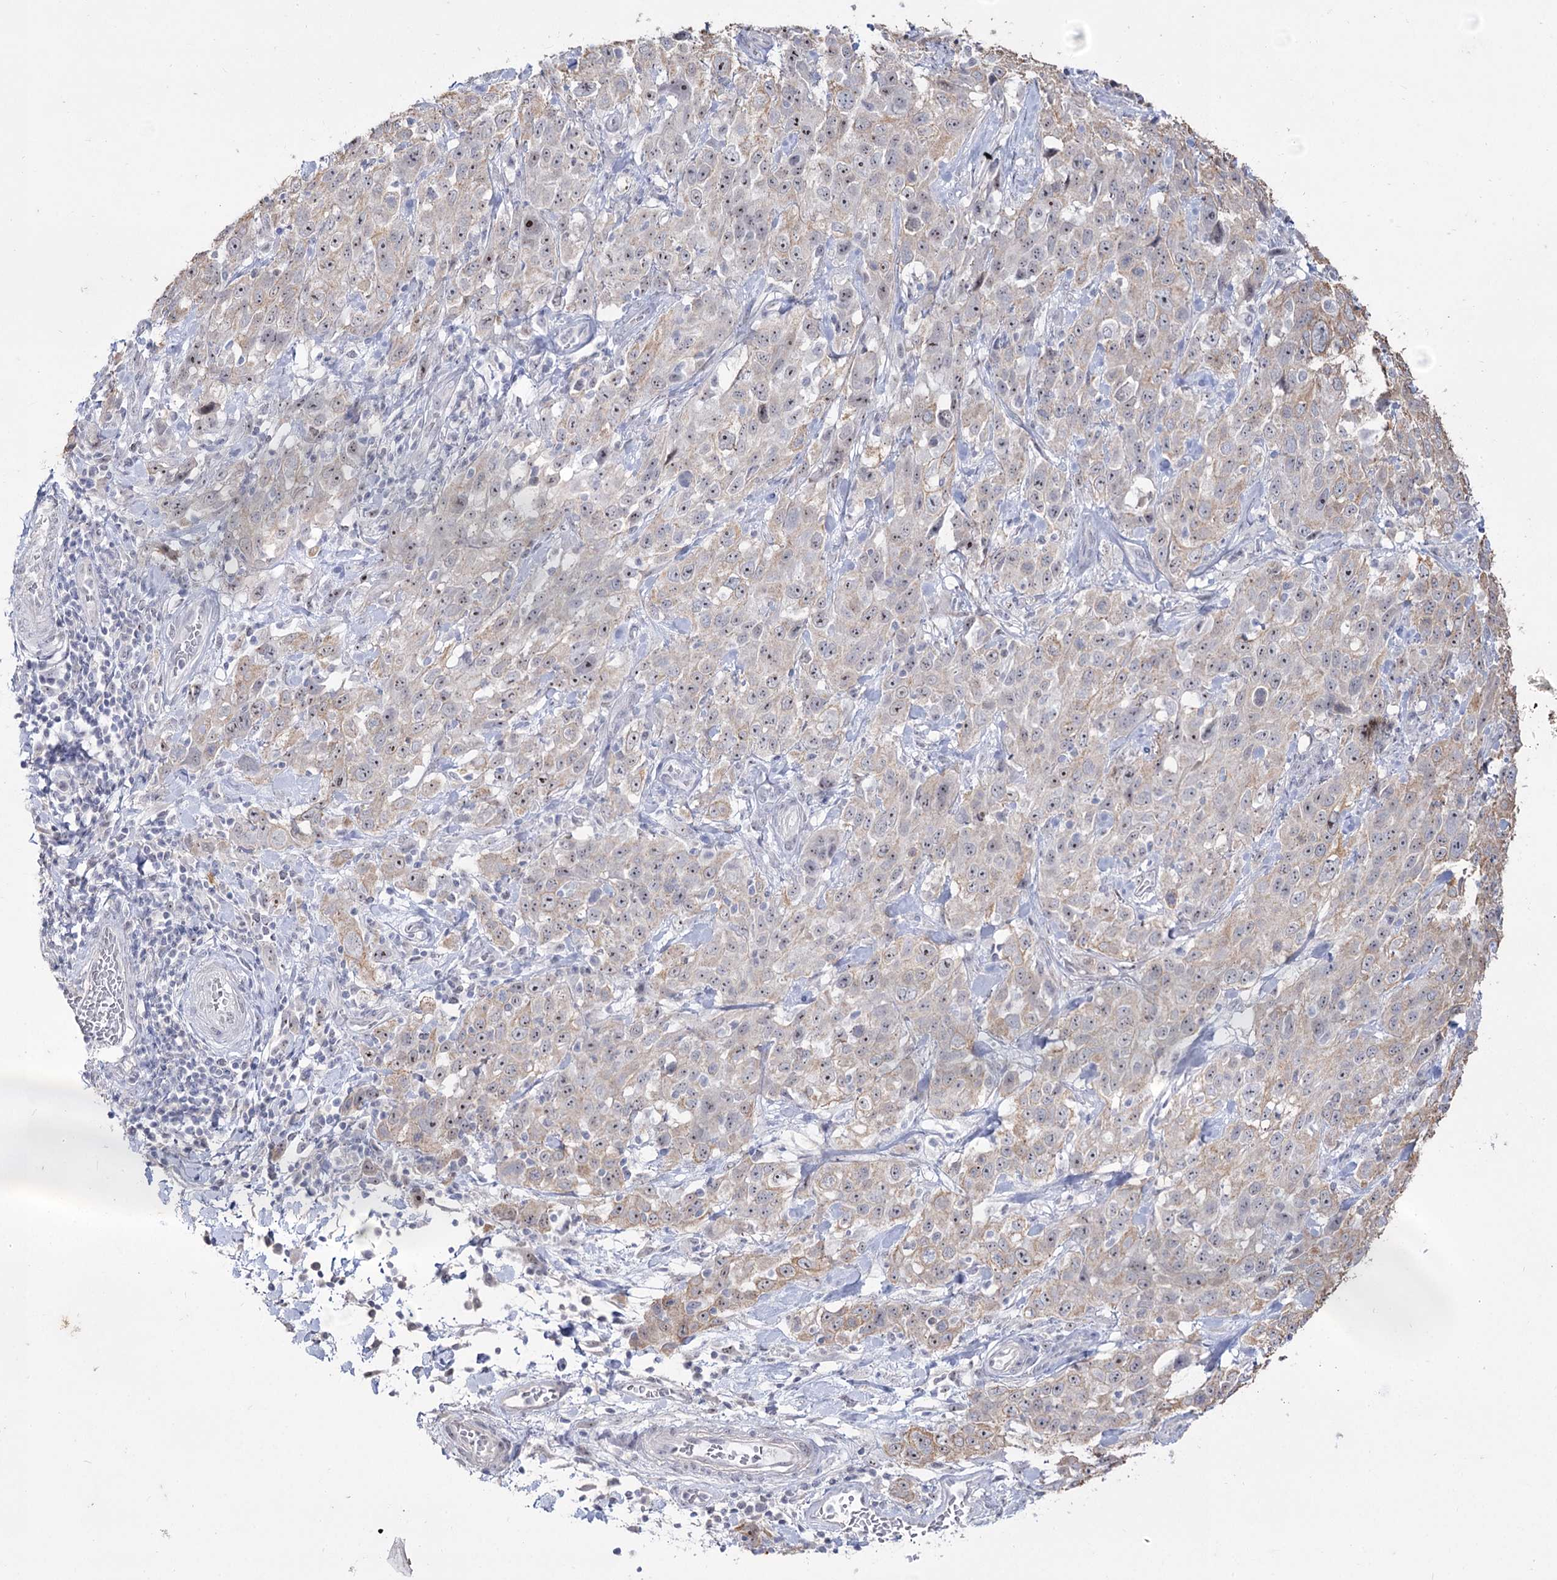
{"staining": {"intensity": "weak", "quantity": "25%-75%", "location": "nuclear"}, "tissue": "stomach cancer", "cell_type": "Tumor cells", "image_type": "cancer", "snomed": [{"axis": "morphology", "description": "Normal tissue, NOS"}, {"axis": "morphology", "description": "Adenocarcinoma, NOS"}, {"axis": "topography", "description": "Lymph node"}, {"axis": "topography", "description": "Stomach"}], "caption": "Immunohistochemical staining of human stomach cancer displays weak nuclear protein staining in about 25%-75% of tumor cells.", "gene": "DDX50", "patient": {"sex": "male", "age": 48}}